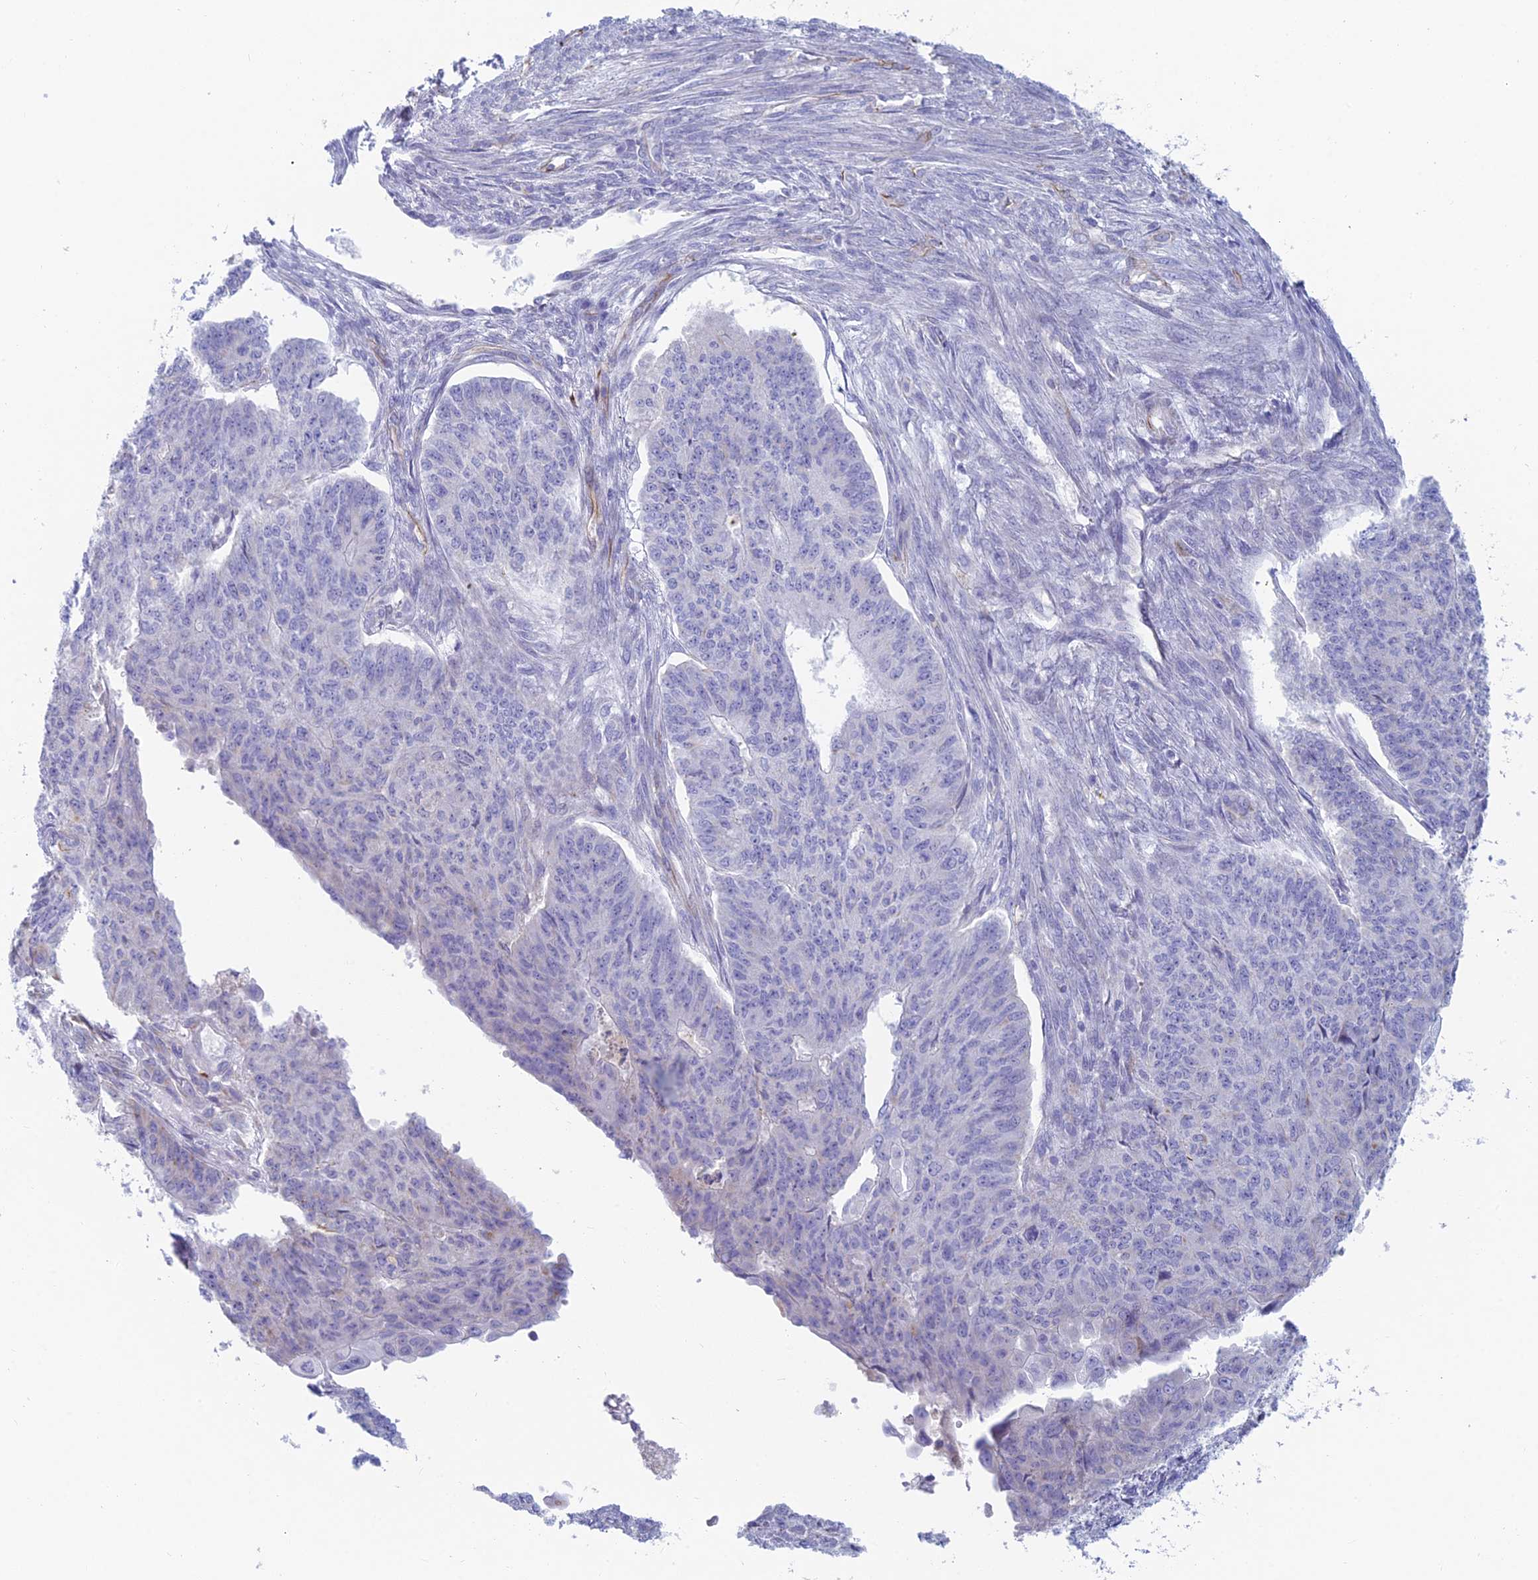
{"staining": {"intensity": "negative", "quantity": "none", "location": "none"}, "tissue": "endometrial cancer", "cell_type": "Tumor cells", "image_type": "cancer", "snomed": [{"axis": "morphology", "description": "Adenocarcinoma, NOS"}, {"axis": "topography", "description": "Endometrium"}], "caption": "A micrograph of human endometrial cancer is negative for staining in tumor cells. (DAB immunohistochemistry (IHC) visualized using brightfield microscopy, high magnification).", "gene": "FERD3L", "patient": {"sex": "female", "age": 32}}